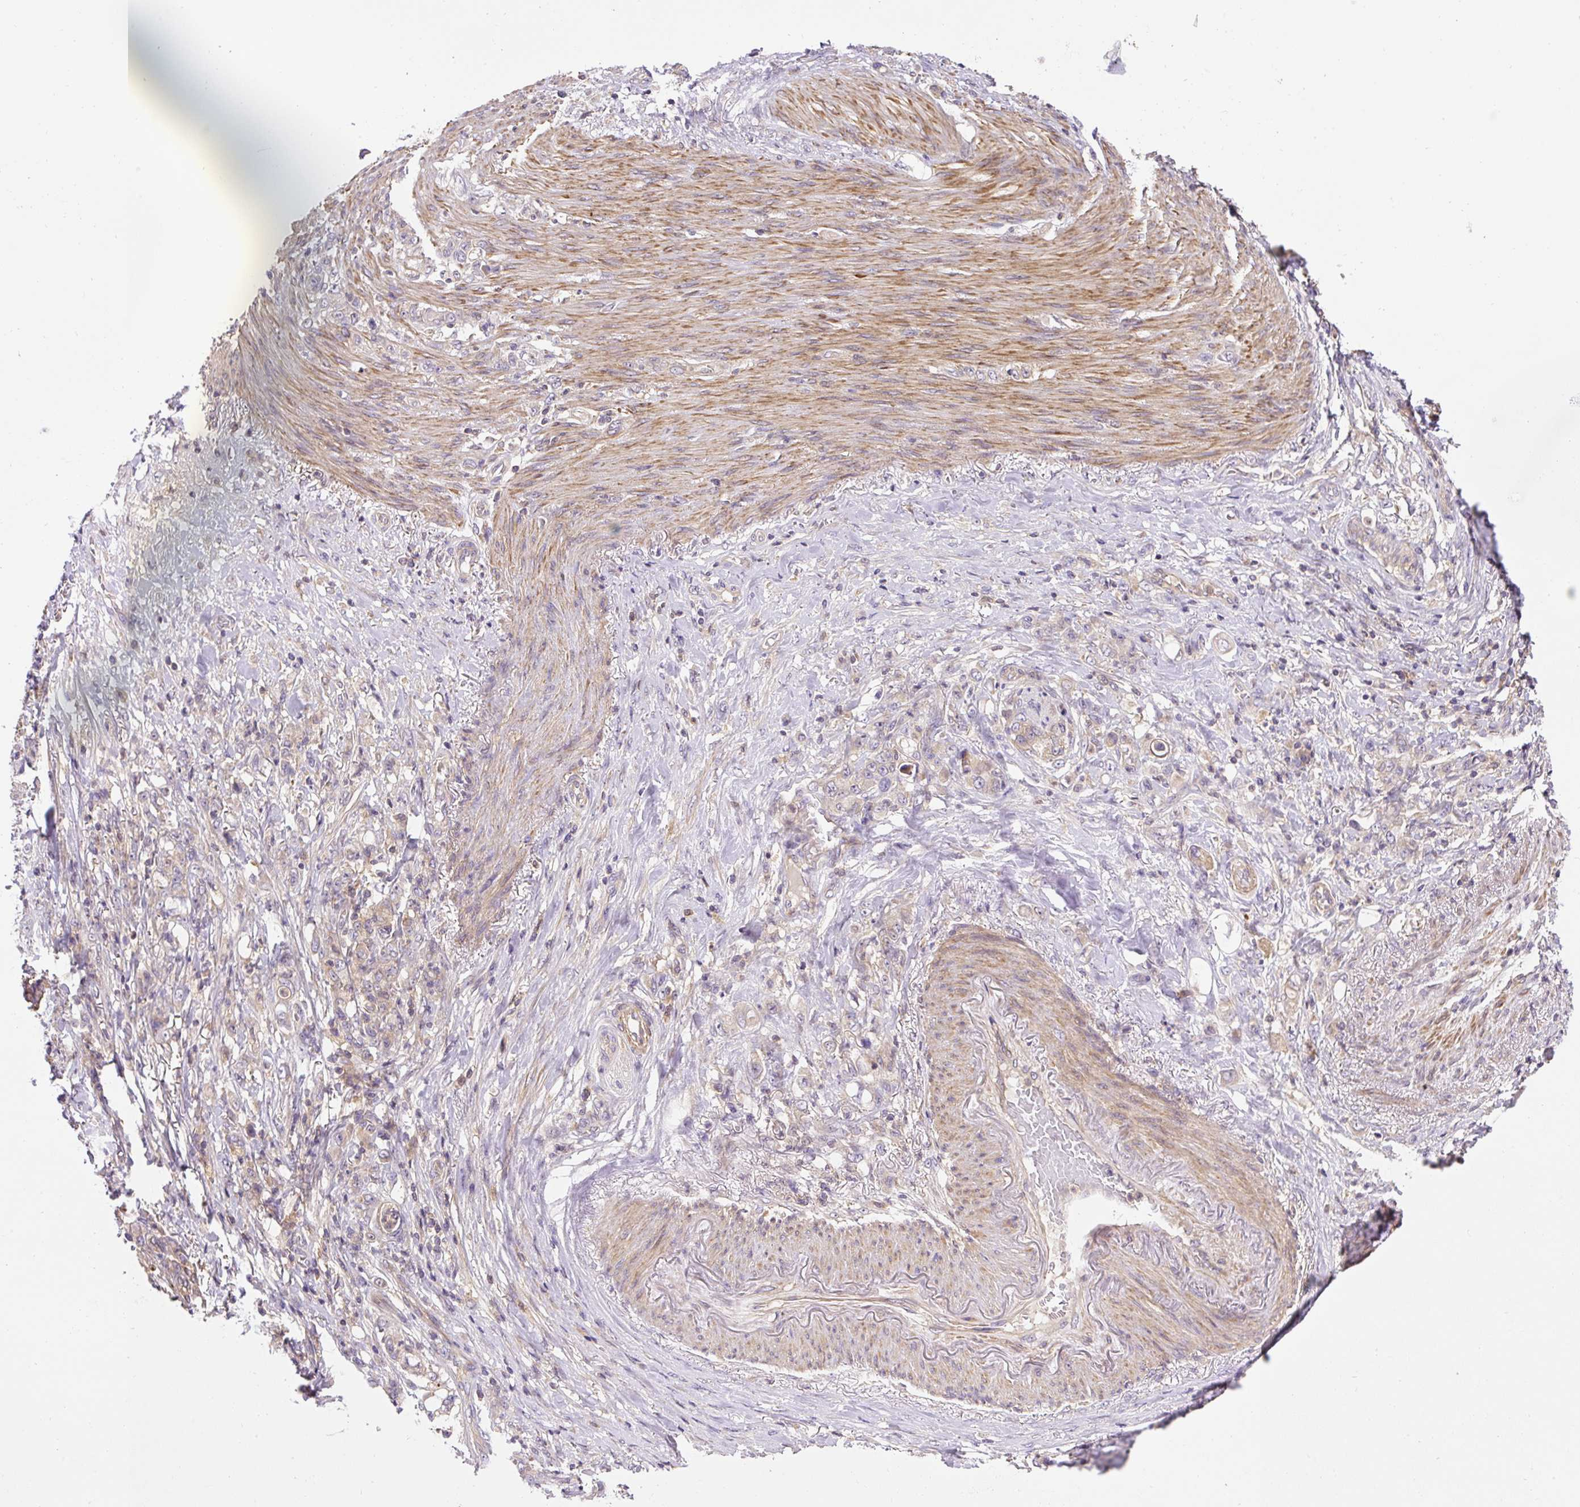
{"staining": {"intensity": "weak", "quantity": ">75%", "location": "cytoplasmic/membranous"}, "tissue": "stomach cancer", "cell_type": "Tumor cells", "image_type": "cancer", "snomed": [{"axis": "morphology", "description": "Adenocarcinoma, NOS"}, {"axis": "topography", "description": "Stomach"}], "caption": "Immunohistochemistry image of neoplastic tissue: human adenocarcinoma (stomach) stained using immunohistochemistry shows low levels of weak protein expression localized specifically in the cytoplasmic/membranous of tumor cells, appearing as a cytoplasmic/membranous brown color.", "gene": "CCDC28A", "patient": {"sex": "female", "age": 79}}